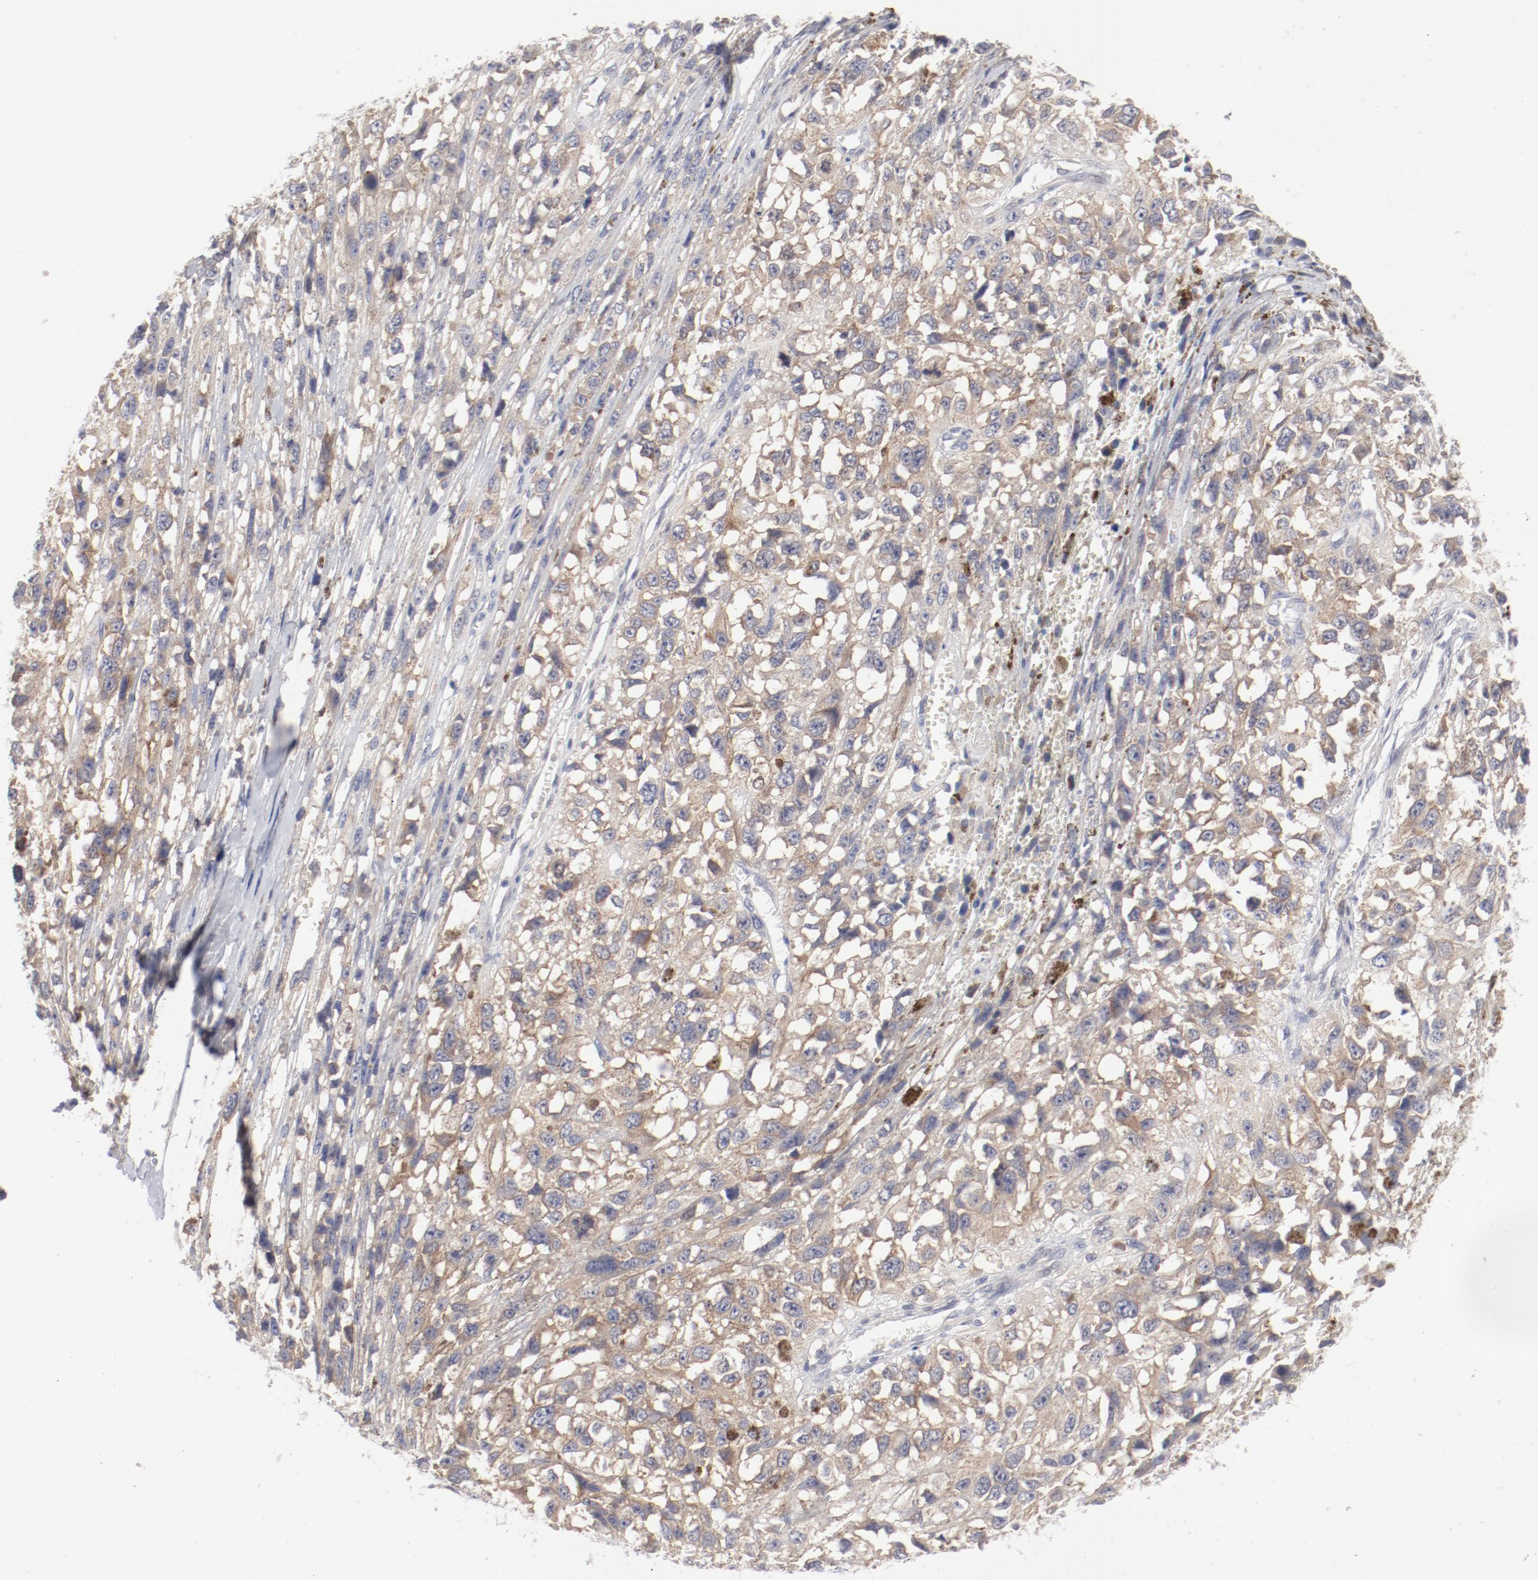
{"staining": {"intensity": "moderate", "quantity": ">75%", "location": "cytoplasmic/membranous"}, "tissue": "melanoma", "cell_type": "Tumor cells", "image_type": "cancer", "snomed": [{"axis": "morphology", "description": "Malignant melanoma, Metastatic site"}, {"axis": "topography", "description": "Lymph node"}], "caption": "Melanoma tissue shows moderate cytoplasmic/membranous staining in about >75% of tumor cells, visualized by immunohistochemistry. (IHC, brightfield microscopy, high magnification).", "gene": "SH3BGR", "patient": {"sex": "male", "age": 59}}